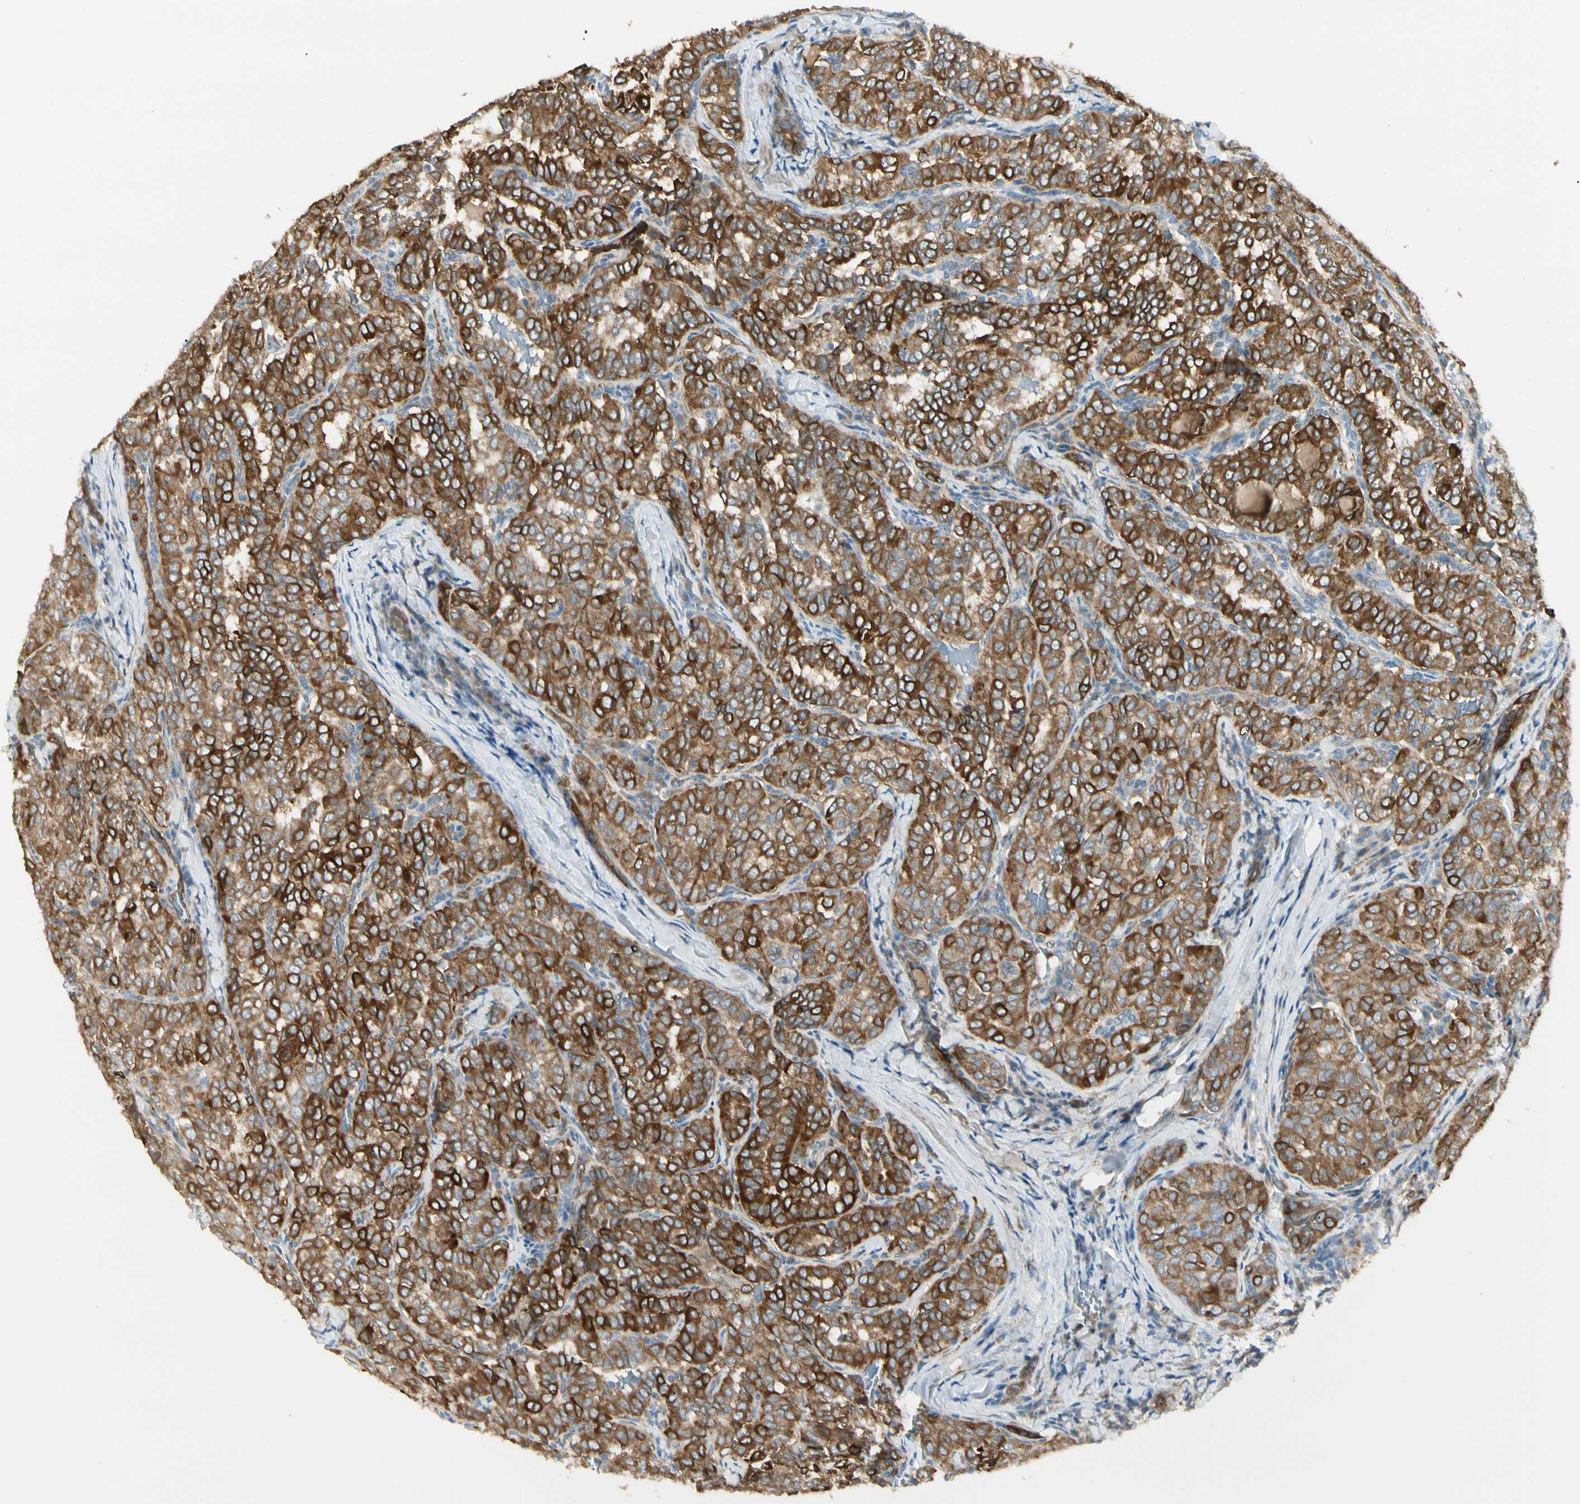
{"staining": {"intensity": "strong", "quantity": ">75%", "location": "cytoplasmic/membranous"}, "tissue": "thyroid cancer", "cell_type": "Tumor cells", "image_type": "cancer", "snomed": [{"axis": "morphology", "description": "Normal tissue, NOS"}, {"axis": "morphology", "description": "Papillary adenocarcinoma, NOS"}, {"axis": "topography", "description": "Thyroid gland"}], "caption": "Protein staining shows strong cytoplasmic/membranous positivity in approximately >75% of tumor cells in papillary adenocarcinoma (thyroid).", "gene": "LPCAT2", "patient": {"sex": "female", "age": 30}}